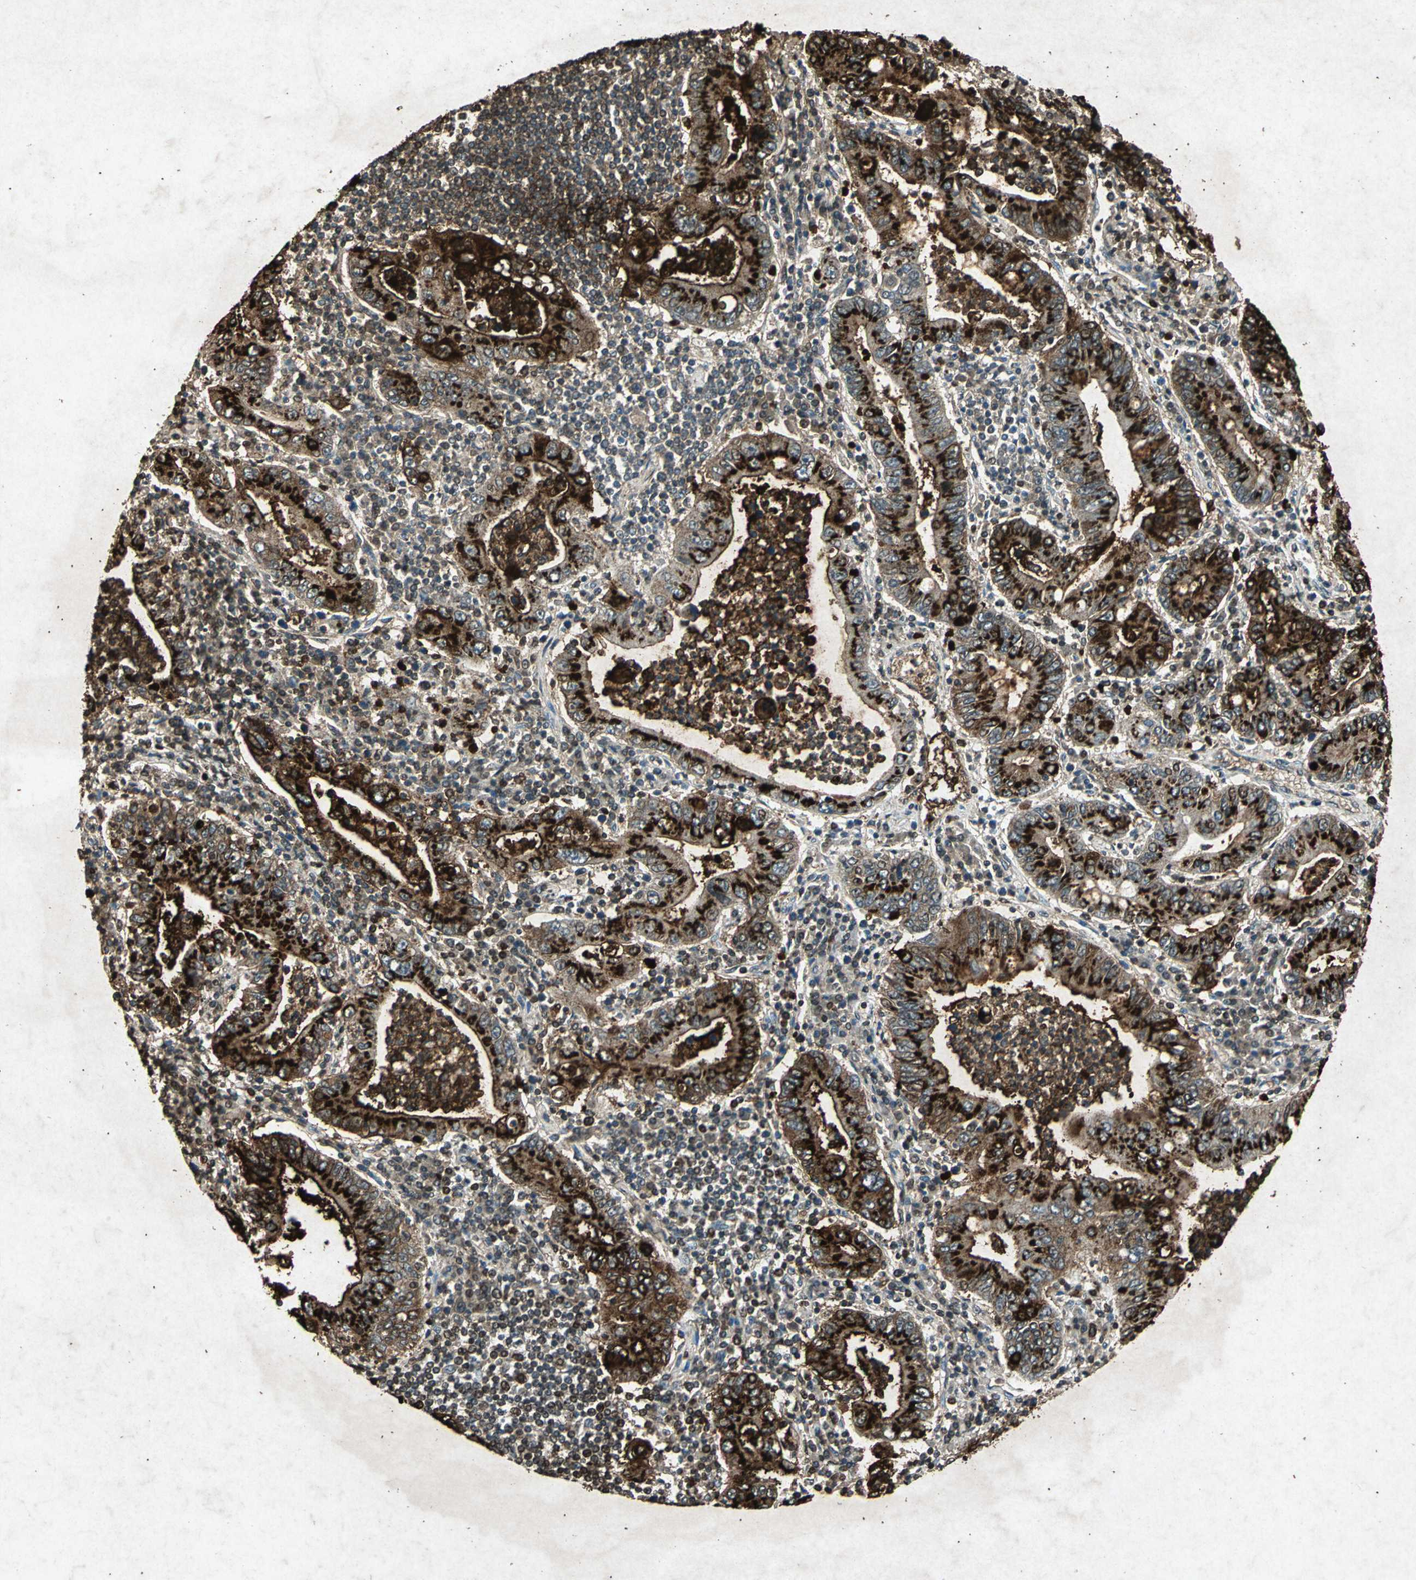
{"staining": {"intensity": "strong", "quantity": ">75%", "location": "cytoplasmic/membranous"}, "tissue": "stomach cancer", "cell_type": "Tumor cells", "image_type": "cancer", "snomed": [{"axis": "morphology", "description": "Normal tissue, NOS"}, {"axis": "morphology", "description": "Adenocarcinoma, NOS"}, {"axis": "topography", "description": "Esophagus"}, {"axis": "topography", "description": "Stomach, upper"}, {"axis": "topography", "description": "Peripheral nerve tissue"}], "caption": "The immunohistochemical stain highlights strong cytoplasmic/membranous positivity in tumor cells of stomach adenocarcinoma tissue.", "gene": "PSEN1", "patient": {"sex": "male", "age": 62}}